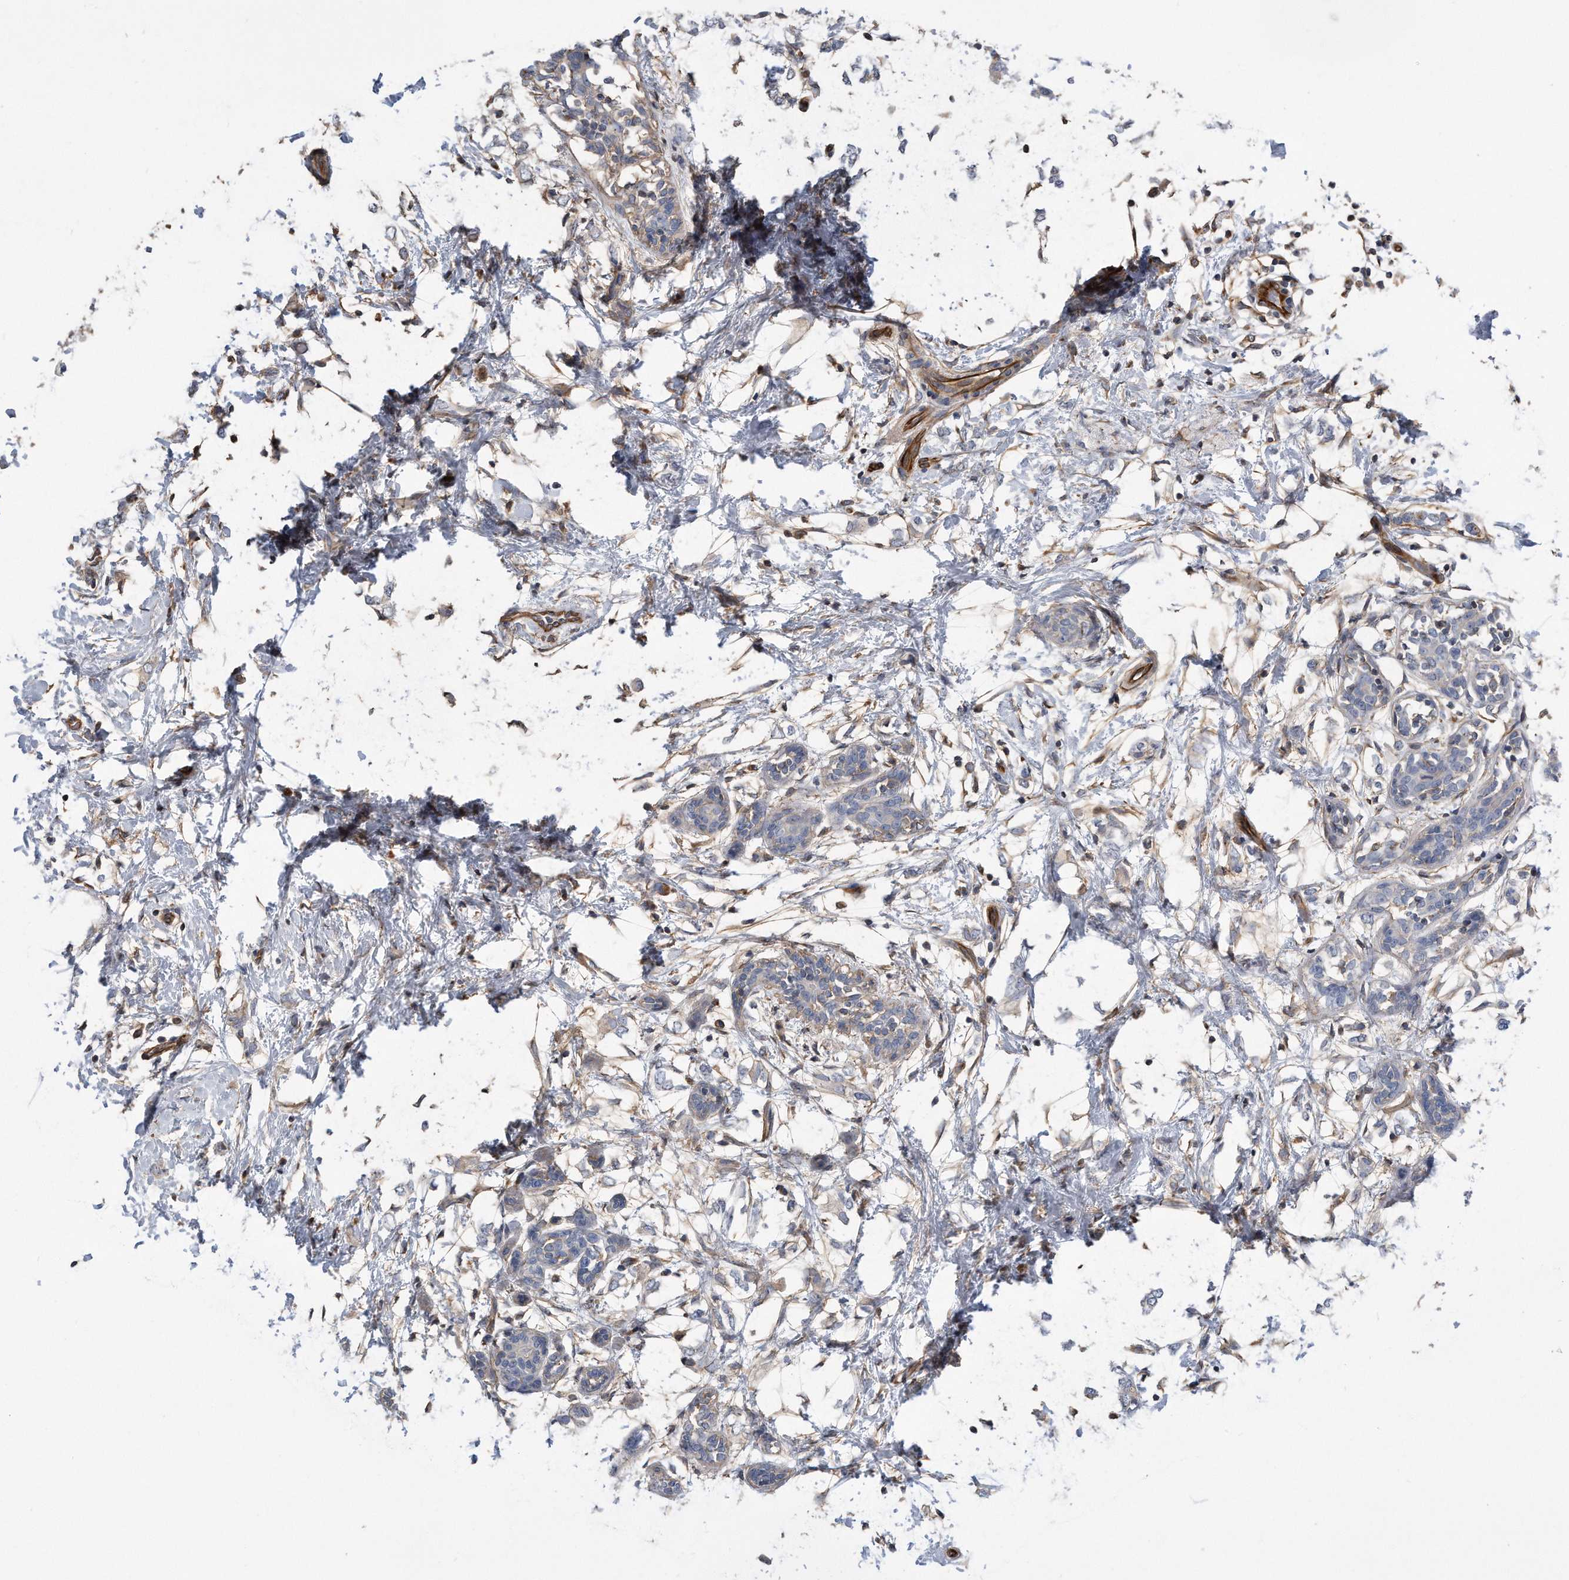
{"staining": {"intensity": "weak", "quantity": "25%-75%", "location": "cytoplasmic/membranous"}, "tissue": "breast cancer", "cell_type": "Tumor cells", "image_type": "cancer", "snomed": [{"axis": "morphology", "description": "Normal tissue, NOS"}, {"axis": "morphology", "description": "Lobular carcinoma"}, {"axis": "topography", "description": "Breast"}], "caption": "Brown immunohistochemical staining in breast cancer exhibits weak cytoplasmic/membranous positivity in about 25%-75% of tumor cells.", "gene": "GPC1", "patient": {"sex": "female", "age": 47}}